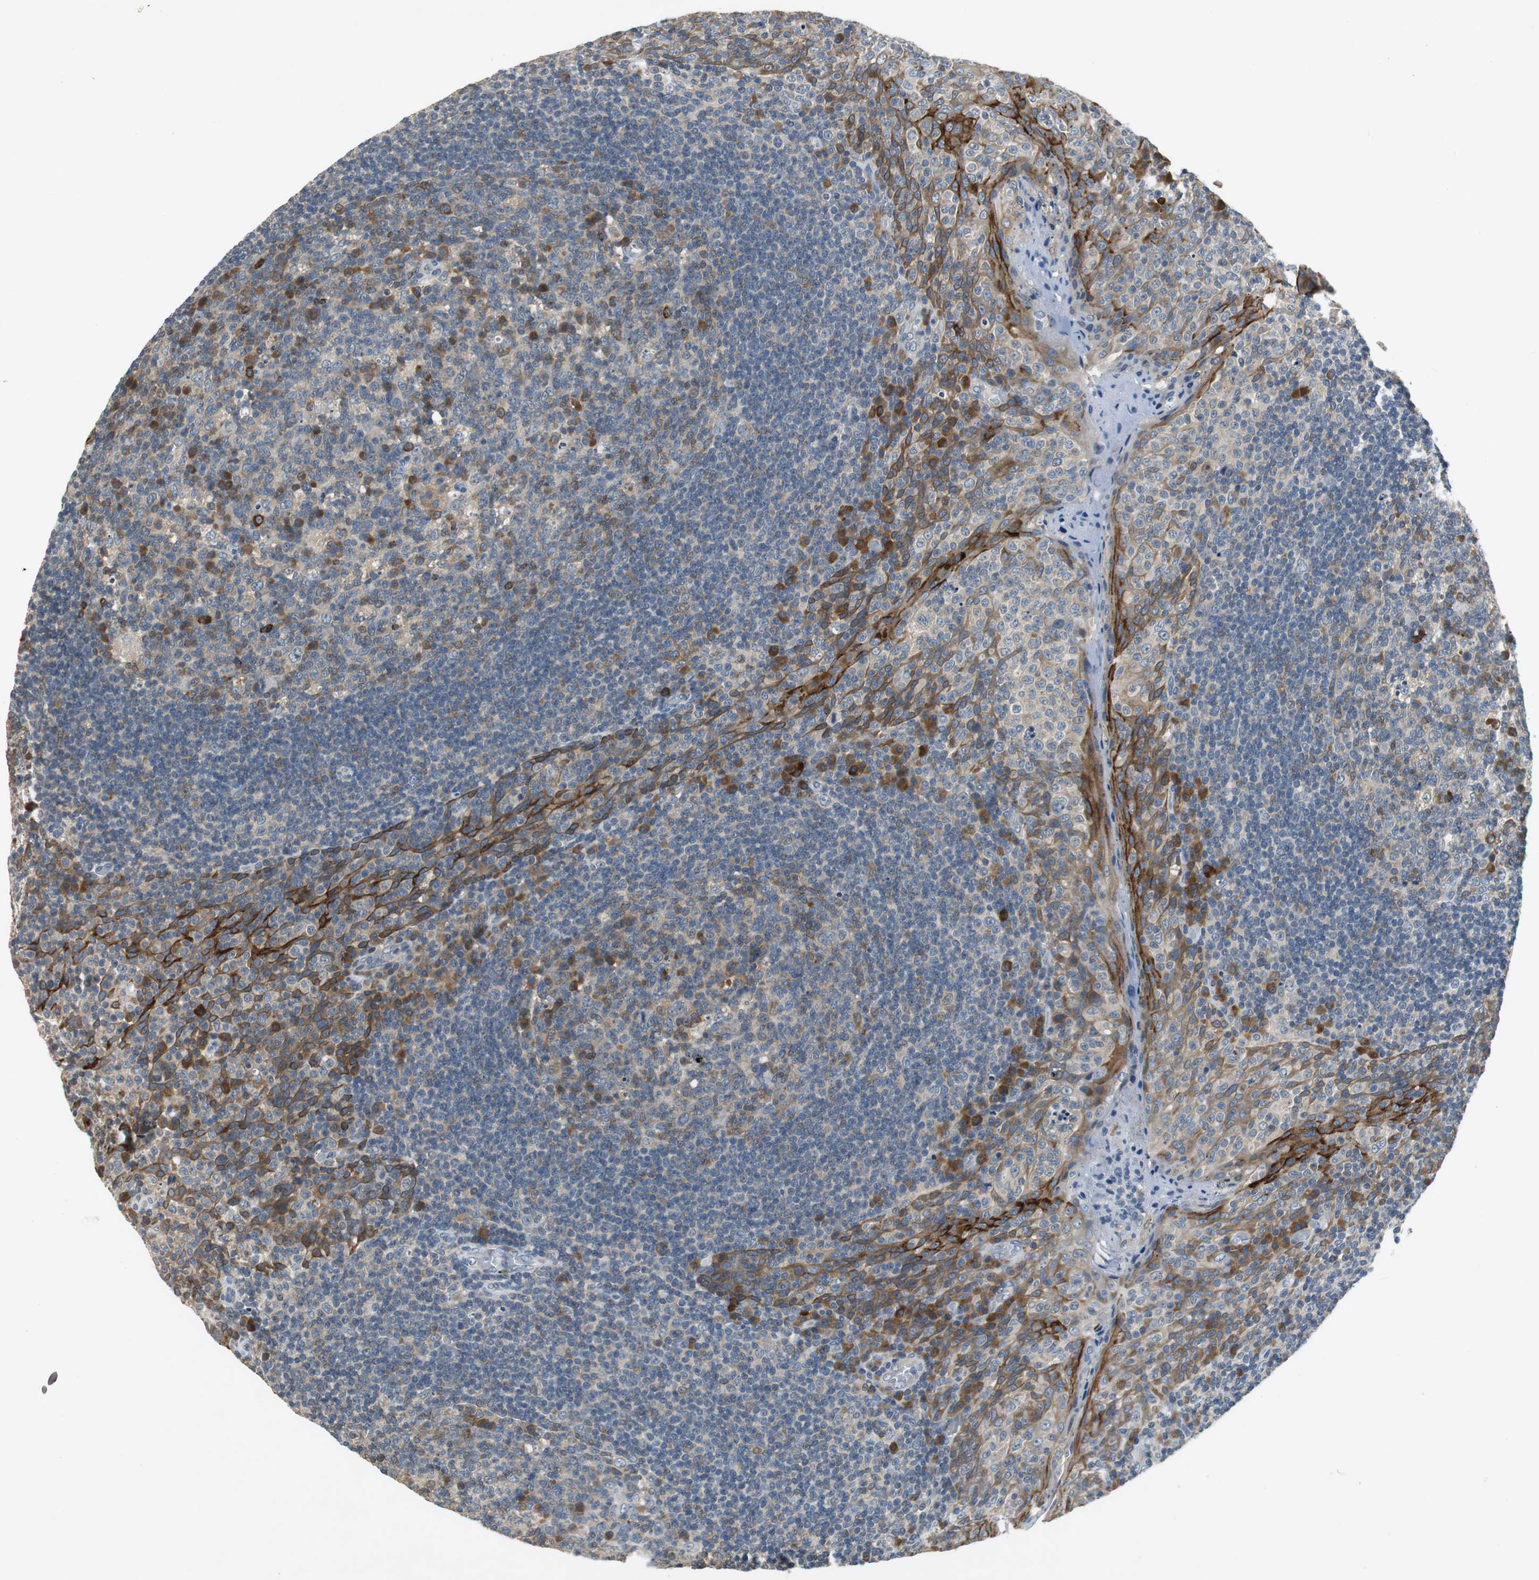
{"staining": {"intensity": "strong", "quantity": "<25%", "location": "cytoplasmic/membranous"}, "tissue": "tonsil", "cell_type": "Germinal center cells", "image_type": "normal", "snomed": [{"axis": "morphology", "description": "Normal tissue, NOS"}, {"axis": "topography", "description": "Tonsil"}], "caption": "Unremarkable tonsil was stained to show a protein in brown. There is medium levels of strong cytoplasmic/membranous expression in about <25% of germinal center cells. (brown staining indicates protein expression, while blue staining denotes nuclei).", "gene": "GLCCI1", "patient": {"sex": "male", "age": 17}}